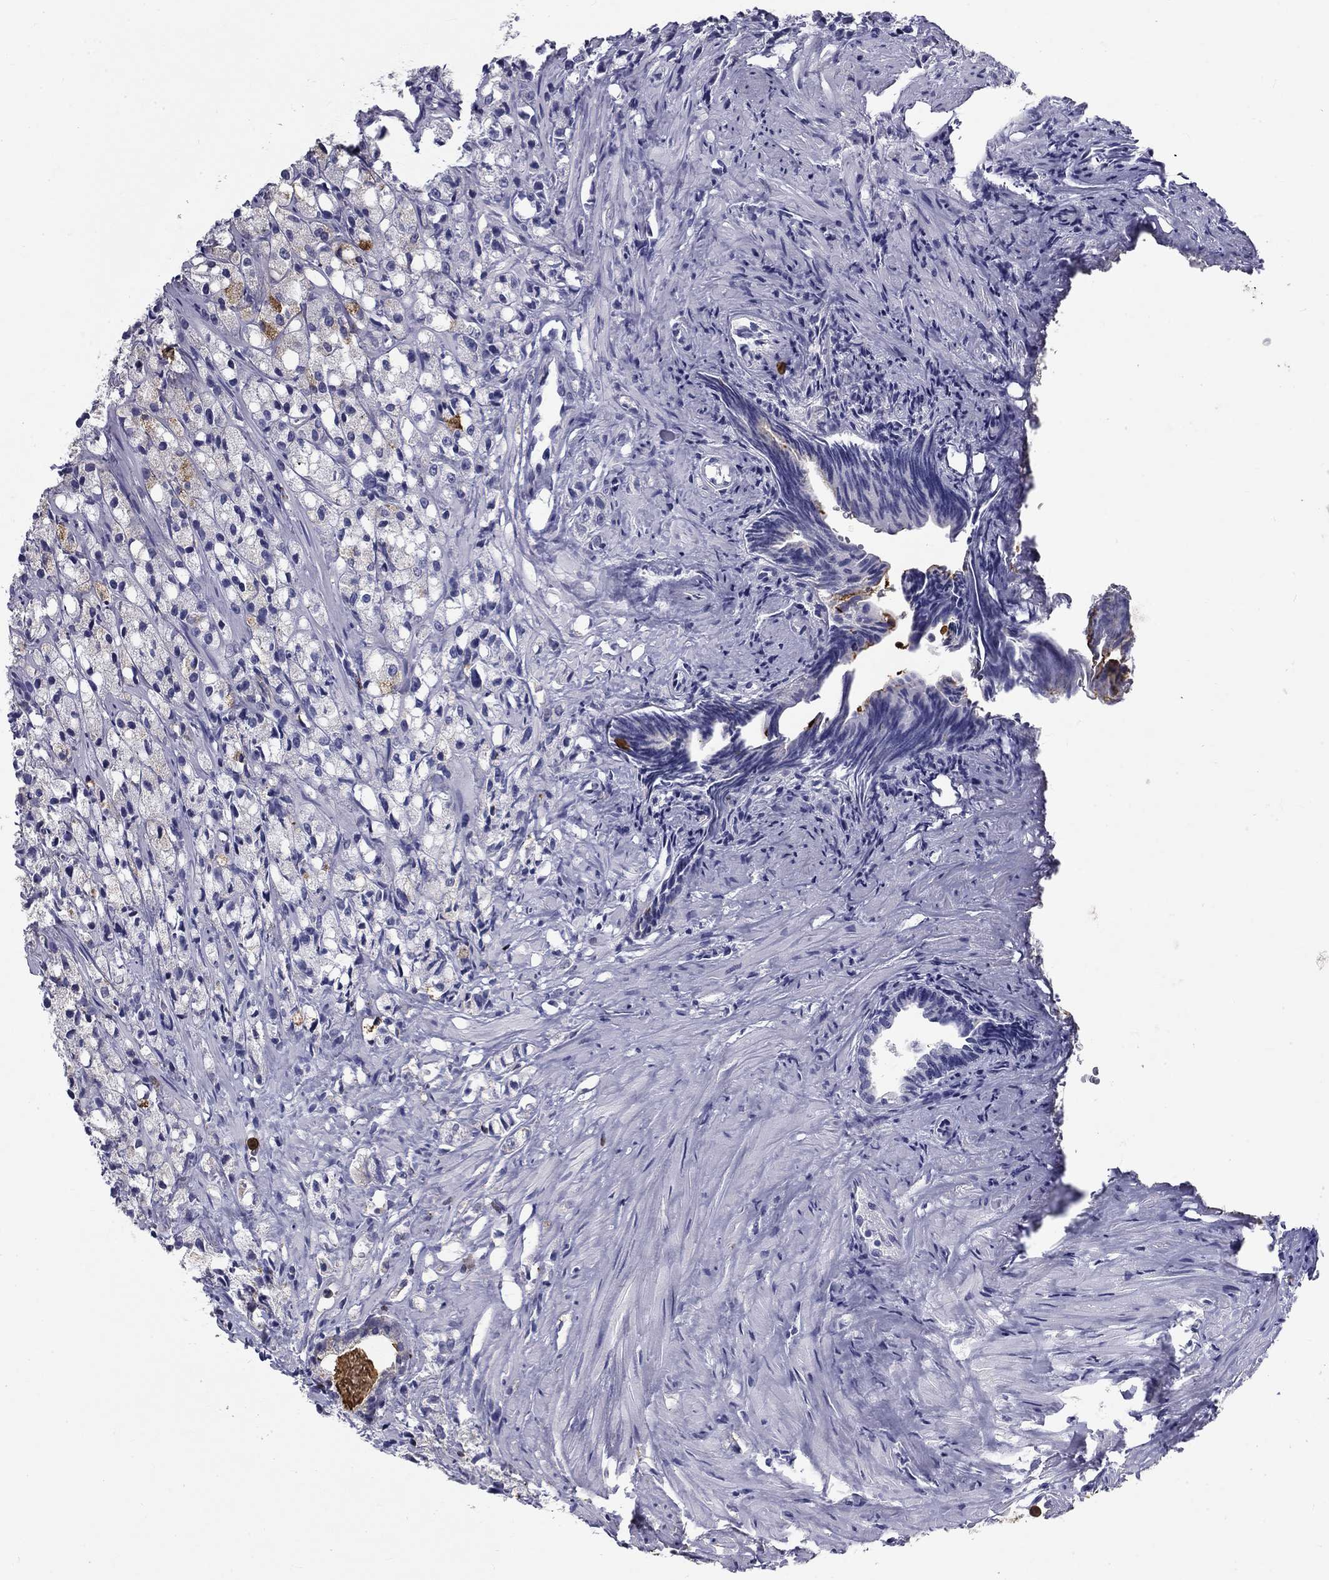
{"staining": {"intensity": "negative", "quantity": "none", "location": "none"}, "tissue": "prostate cancer", "cell_type": "Tumor cells", "image_type": "cancer", "snomed": [{"axis": "morphology", "description": "Adenocarcinoma, High grade"}, {"axis": "topography", "description": "Prostate"}], "caption": "IHC of human adenocarcinoma (high-grade) (prostate) displays no expression in tumor cells.", "gene": "IGSF8", "patient": {"sex": "male", "age": 75}}